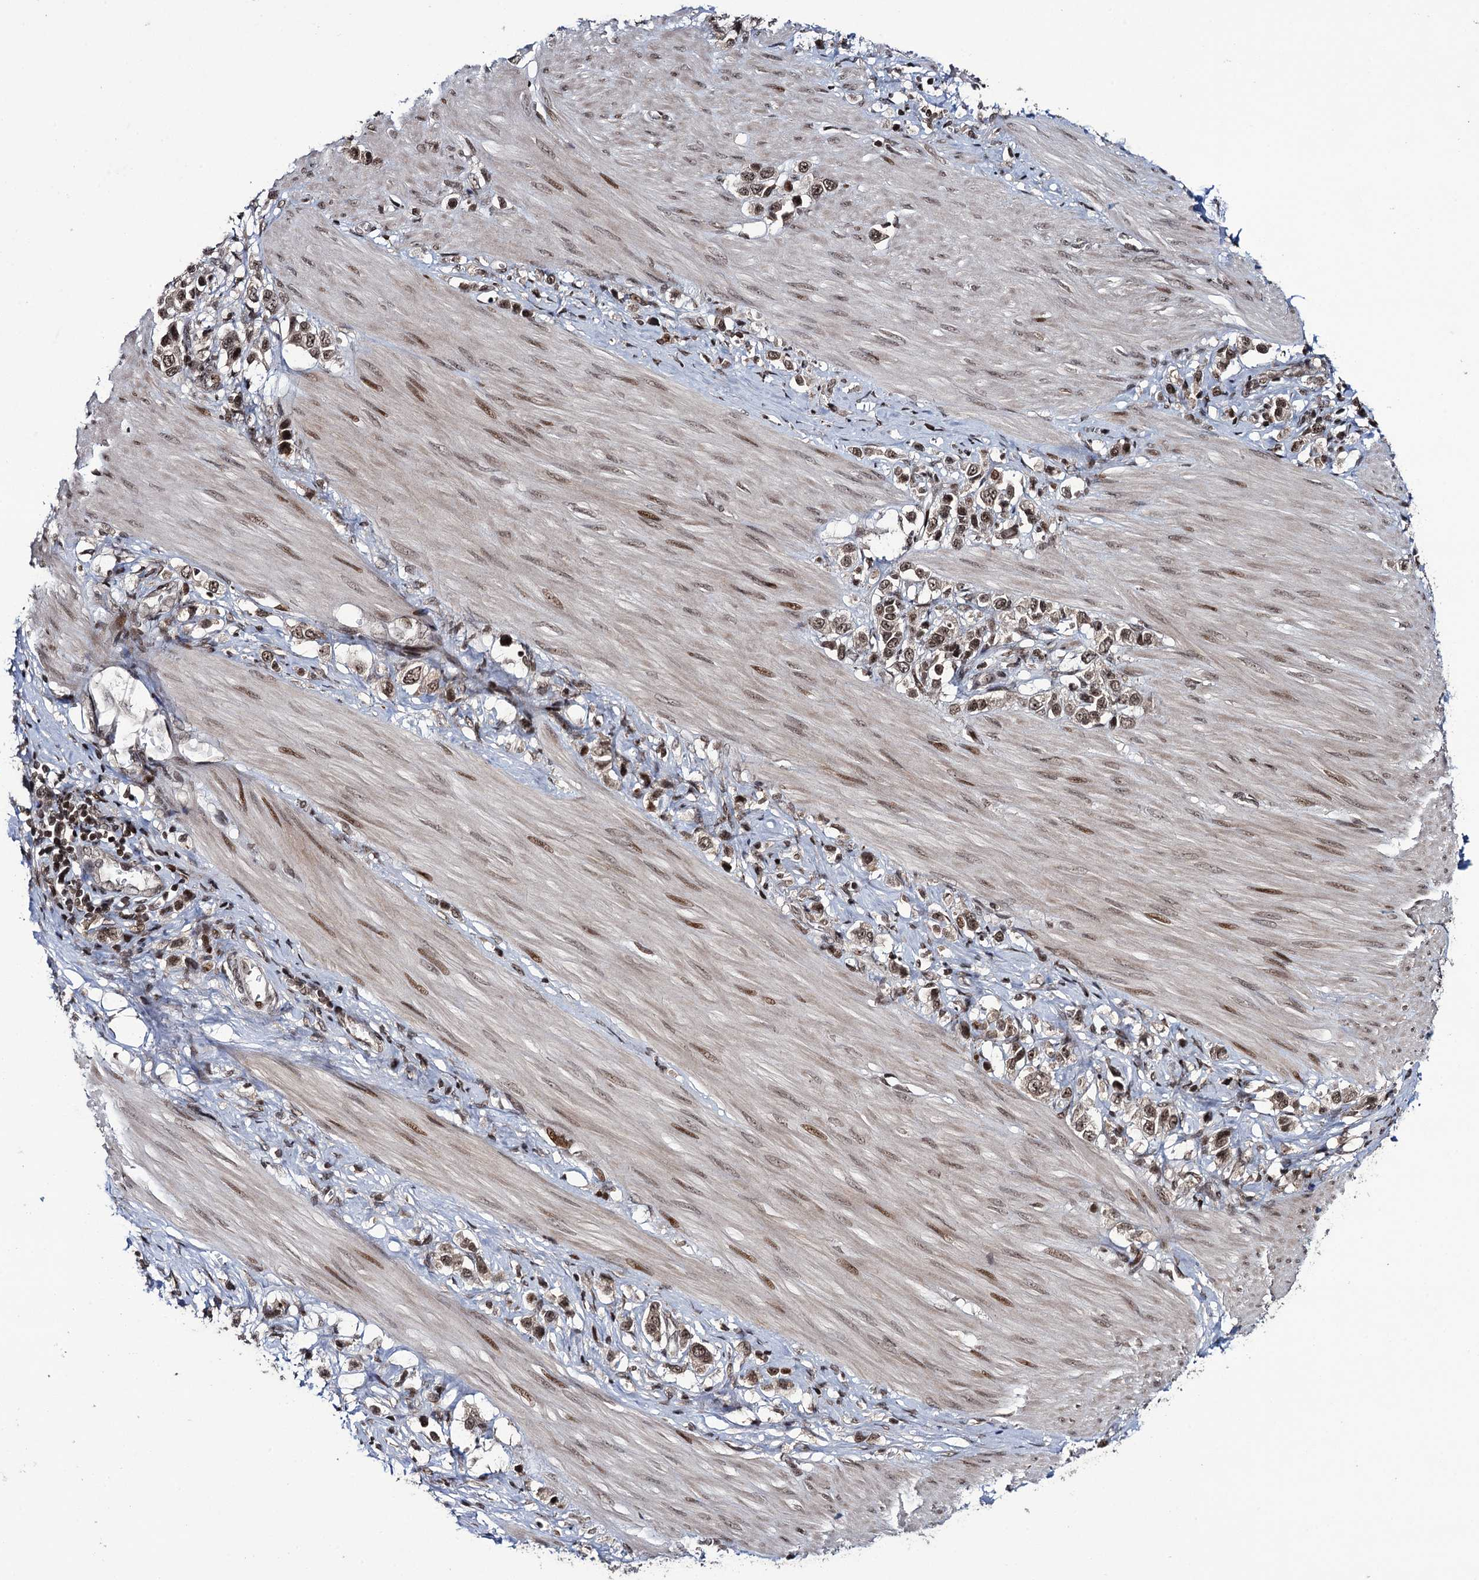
{"staining": {"intensity": "moderate", "quantity": ">75%", "location": "nuclear"}, "tissue": "stomach cancer", "cell_type": "Tumor cells", "image_type": "cancer", "snomed": [{"axis": "morphology", "description": "Adenocarcinoma, NOS"}, {"axis": "topography", "description": "Stomach"}], "caption": "Approximately >75% of tumor cells in adenocarcinoma (stomach) exhibit moderate nuclear protein staining as visualized by brown immunohistochemical staining.", "gene": "ZNF169", "patient": {"sex": "female", "age": 65}}